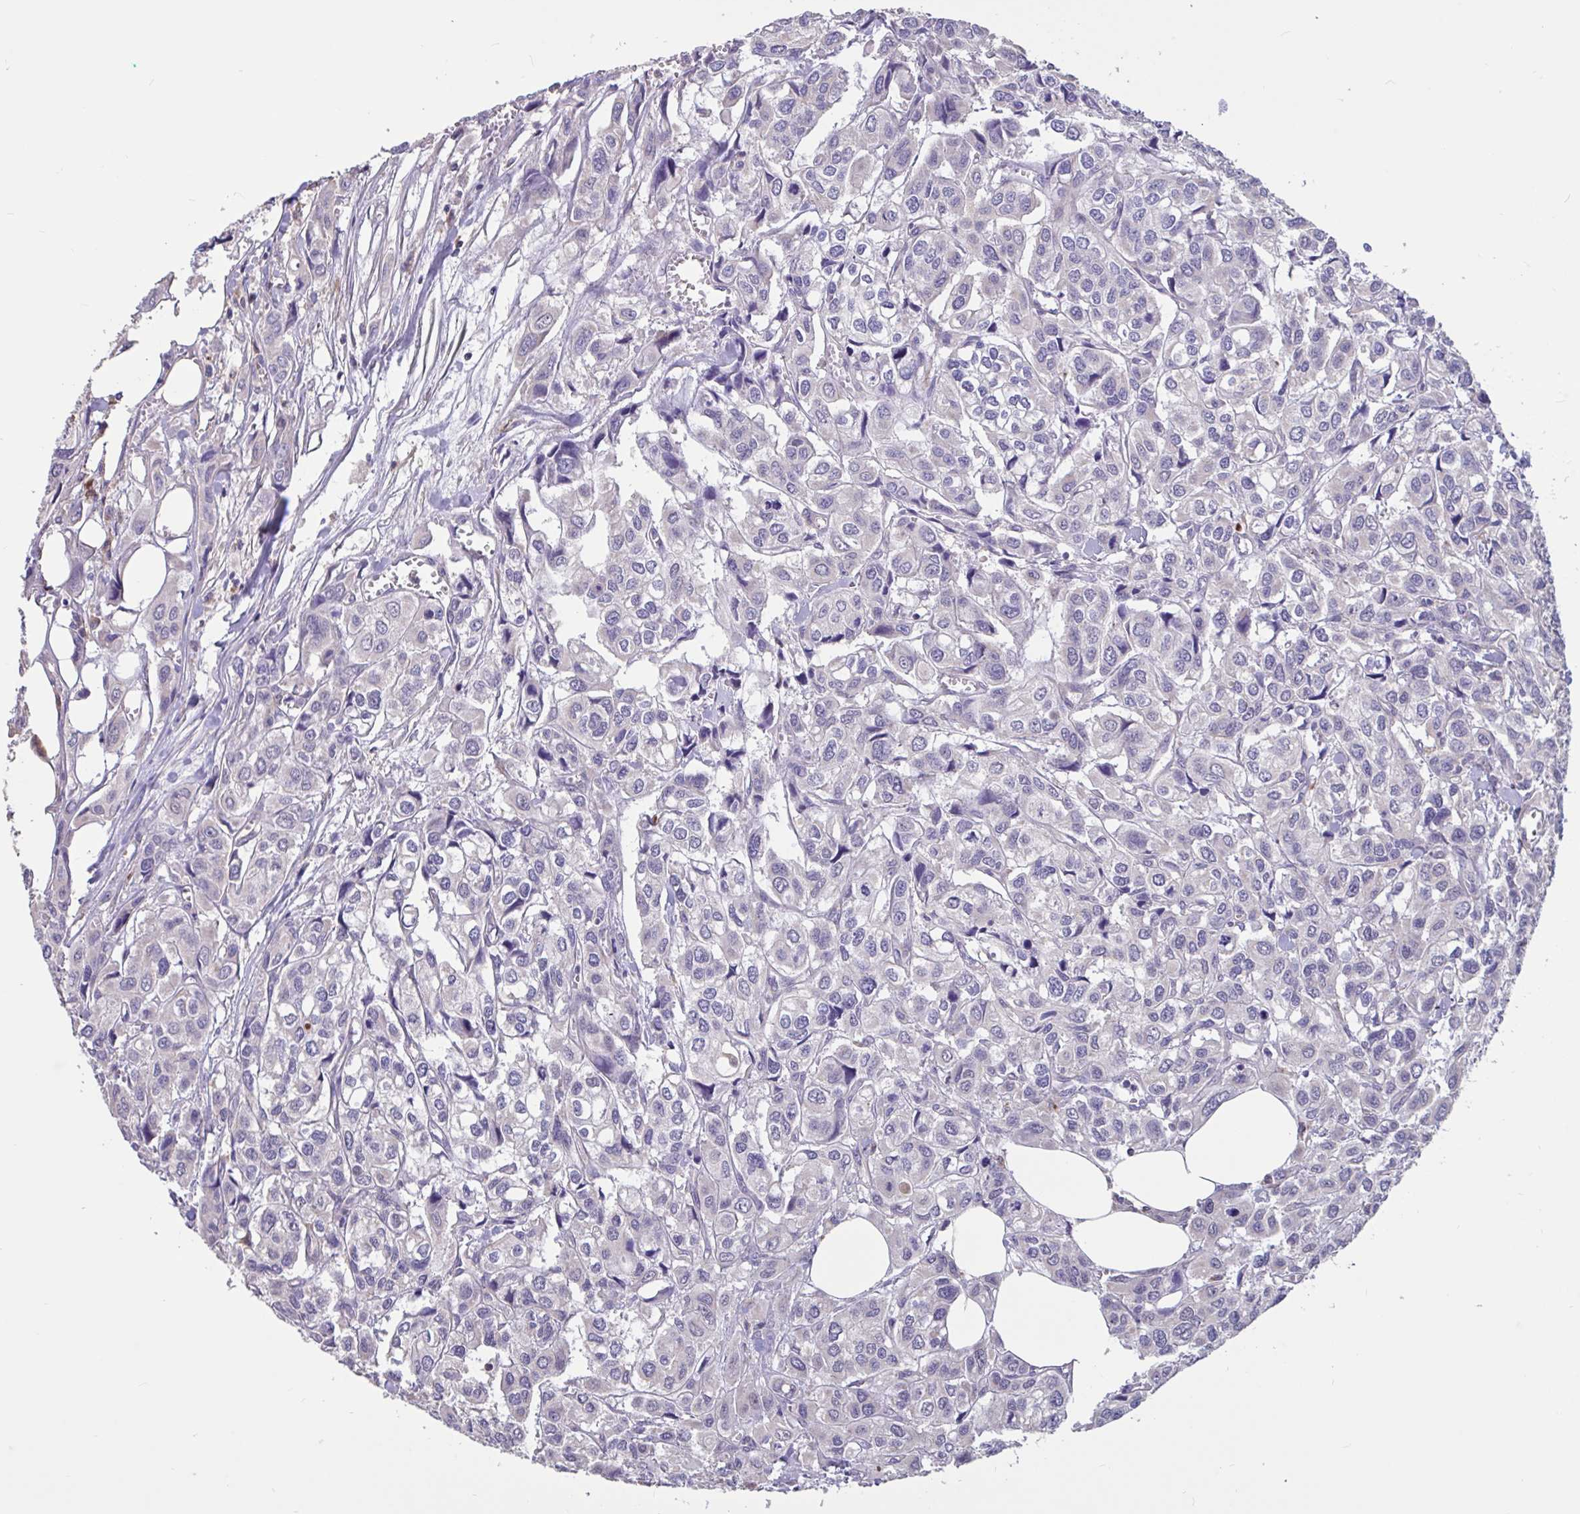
{"staining": {"intensity": "negative", "quantity": "none", "location": "none"}, "tissue": "urothelial cancer", "cell_type": "Tumor cells", "image_type": "cancer", "snomed": [{"axis": "morphology", "description": "Urothelial carcinoma, High grade"}, {"axis": "topography", "description": "Urinary bladder"}], "caption": "Immunohistochemistry of urothelial cancer displays no positivity in tumor cells.", "gene": "DDX39A", "patient": {"sex": "male", "age": 67}}